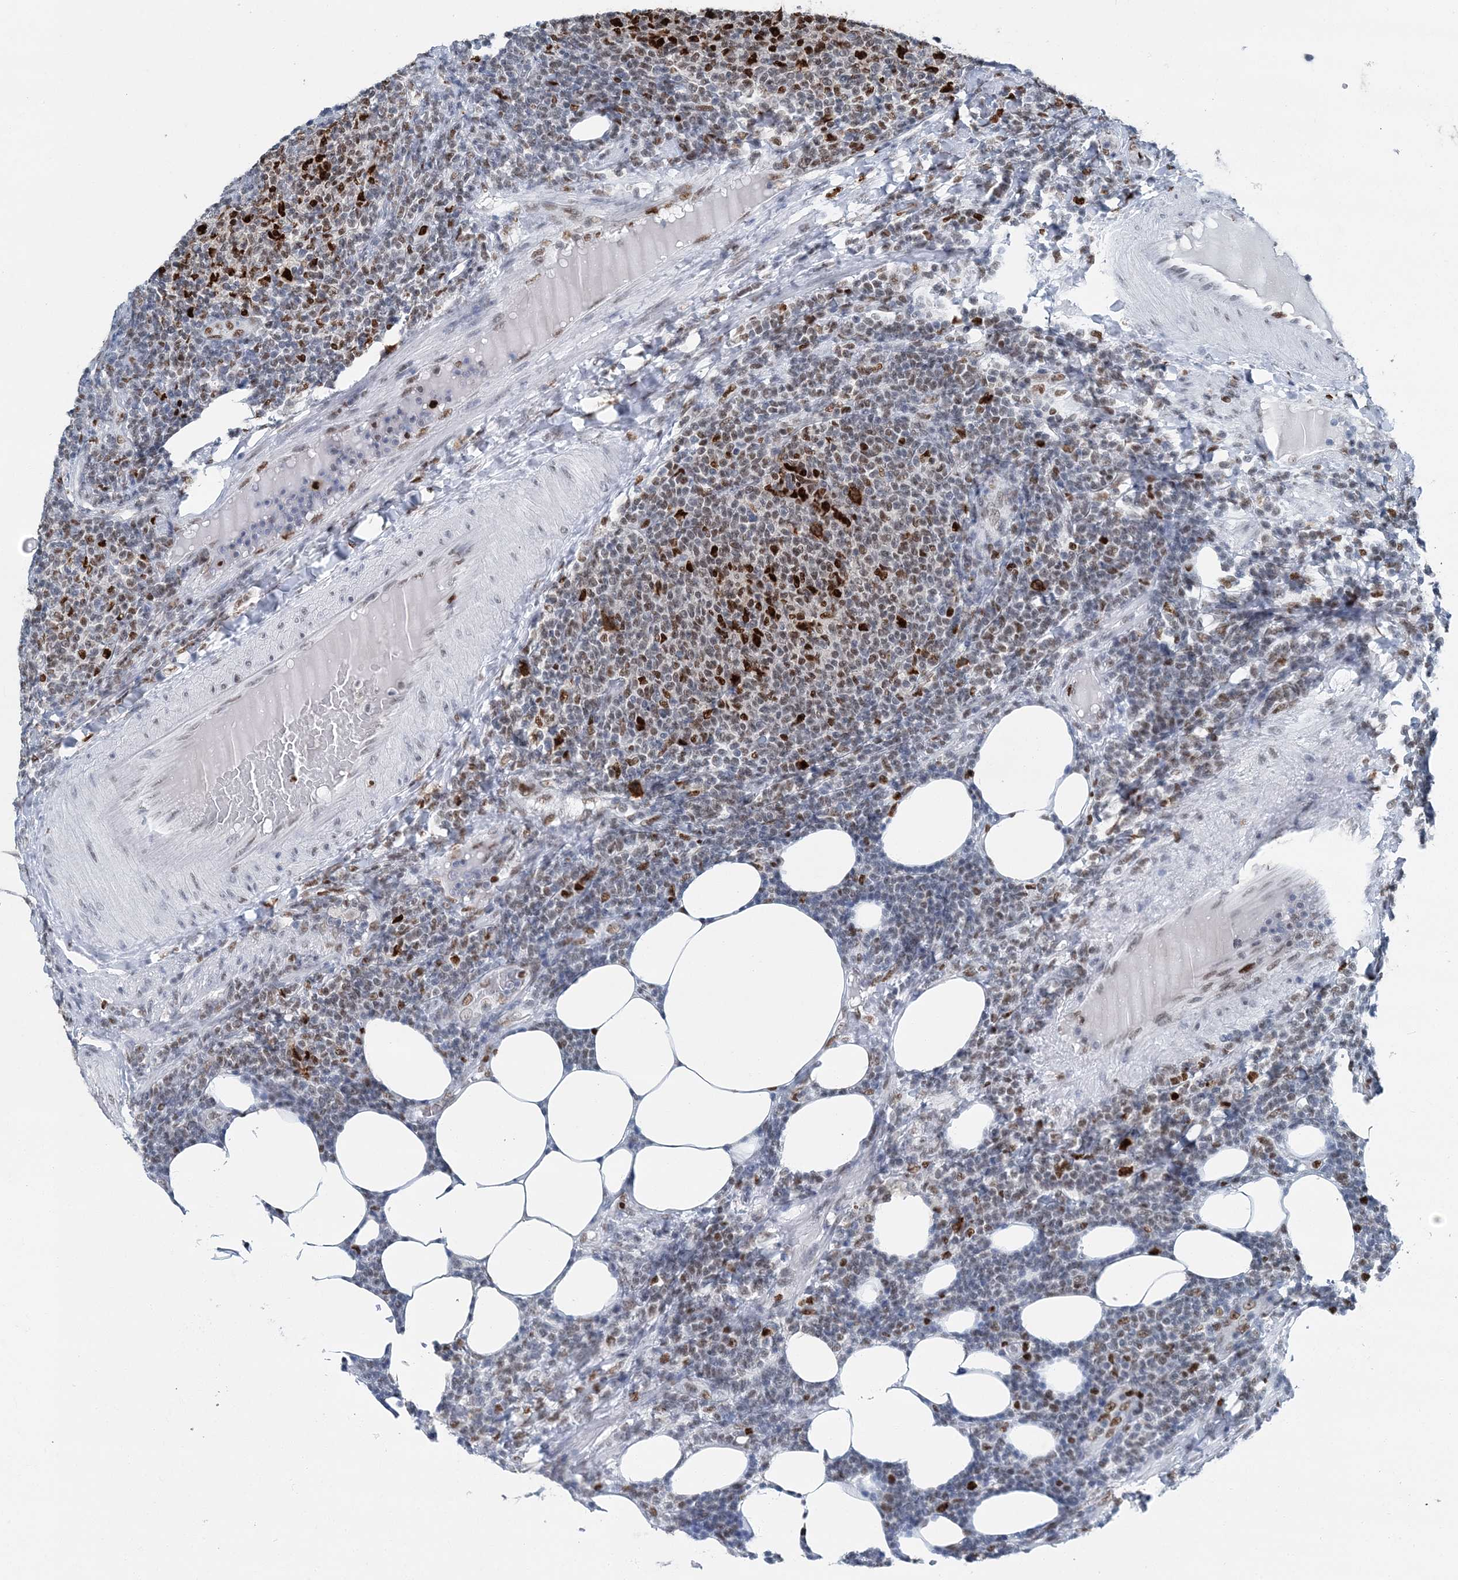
{"staining": {"intensity": "moderate", "quantity": "<25%", "location": "nuclear"}, "tissue": "lymphoma", "cell_type": "Tumor cells", "image_type": "cancer", "snomed": [{"axis": "morphology", "description": "Malignant lymphoma, non-Hodgkin's type, Low grade"}, {"axis": "topography", "description": "Lymph node"}], "caption": "This histopathology image demonstrates IHC staining of malignant lymphoma, non-Hodgkin's type (low-grade), with low moderate nuclear positivity in approximately <25% of tumor cells.", "gene": "HAT1", "patient": {"sex": "male", "age": 66}}